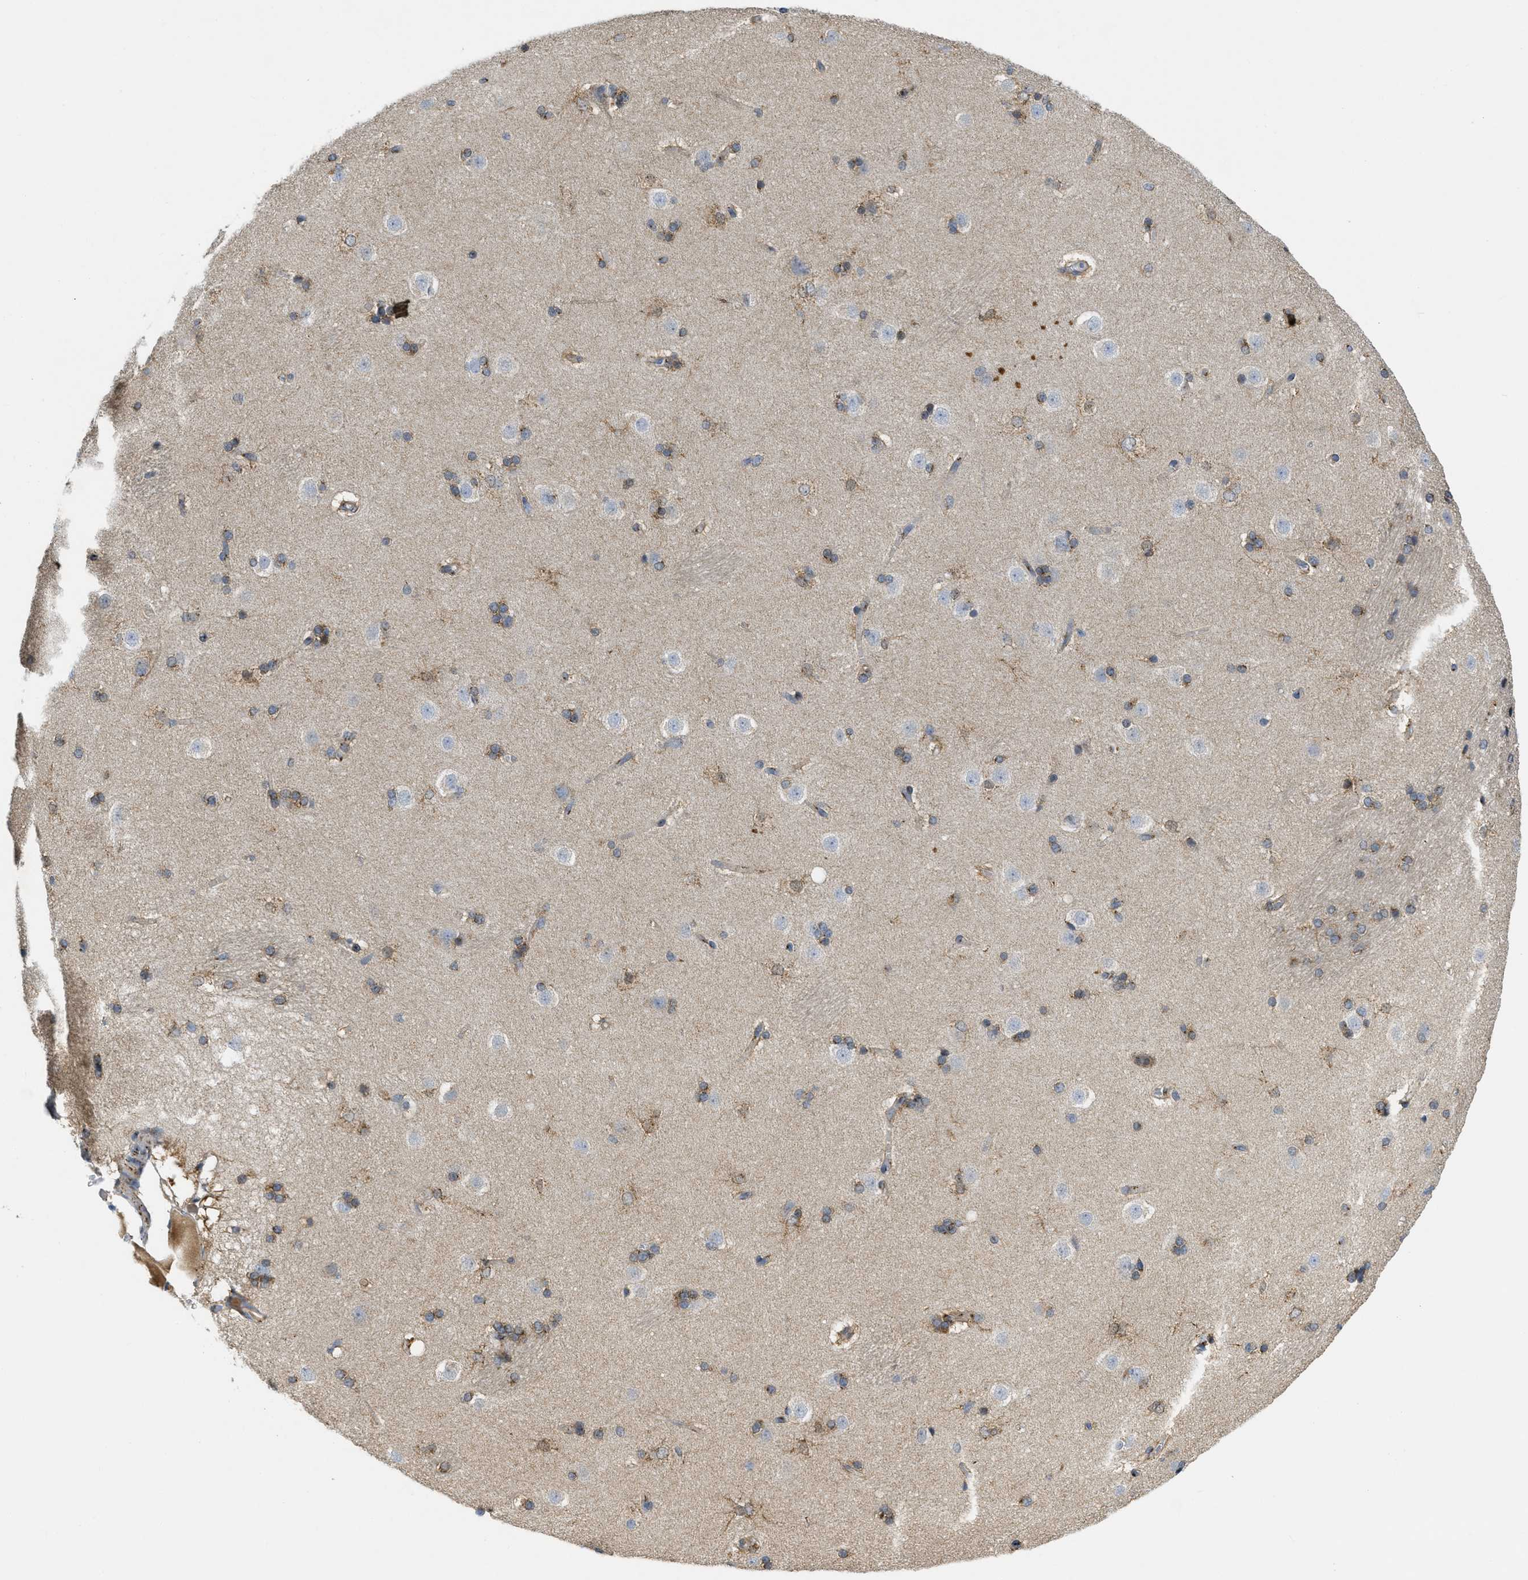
{"staining": {"intensity": "moderate", "quantity": "25%-75%", "location": "cytoplasmic/membranous"}, "tissue": "caudate", "cell_type": "Glial cells", "image_type": "normal", "snomed": [{"axis": "morphology", "description": "Normal tissue, NOS"}, {"axis": "topography", "description": "Lateral ventricle wall"}], "caption": "Unremarkable caudate was stained to show a protein in brown. There is medium levels of moderate cytoplasmic/membranous positivity in approximately 25%-75% of glial cells. The staining is performed using DAB (3,3'-diaminobenzidine) brown chromogen to label protein expression. The nuclei are counter-stained blue using hematoxylin.", "gene": "ZNF70", "patient": {"sex": "female", "age": 19}}